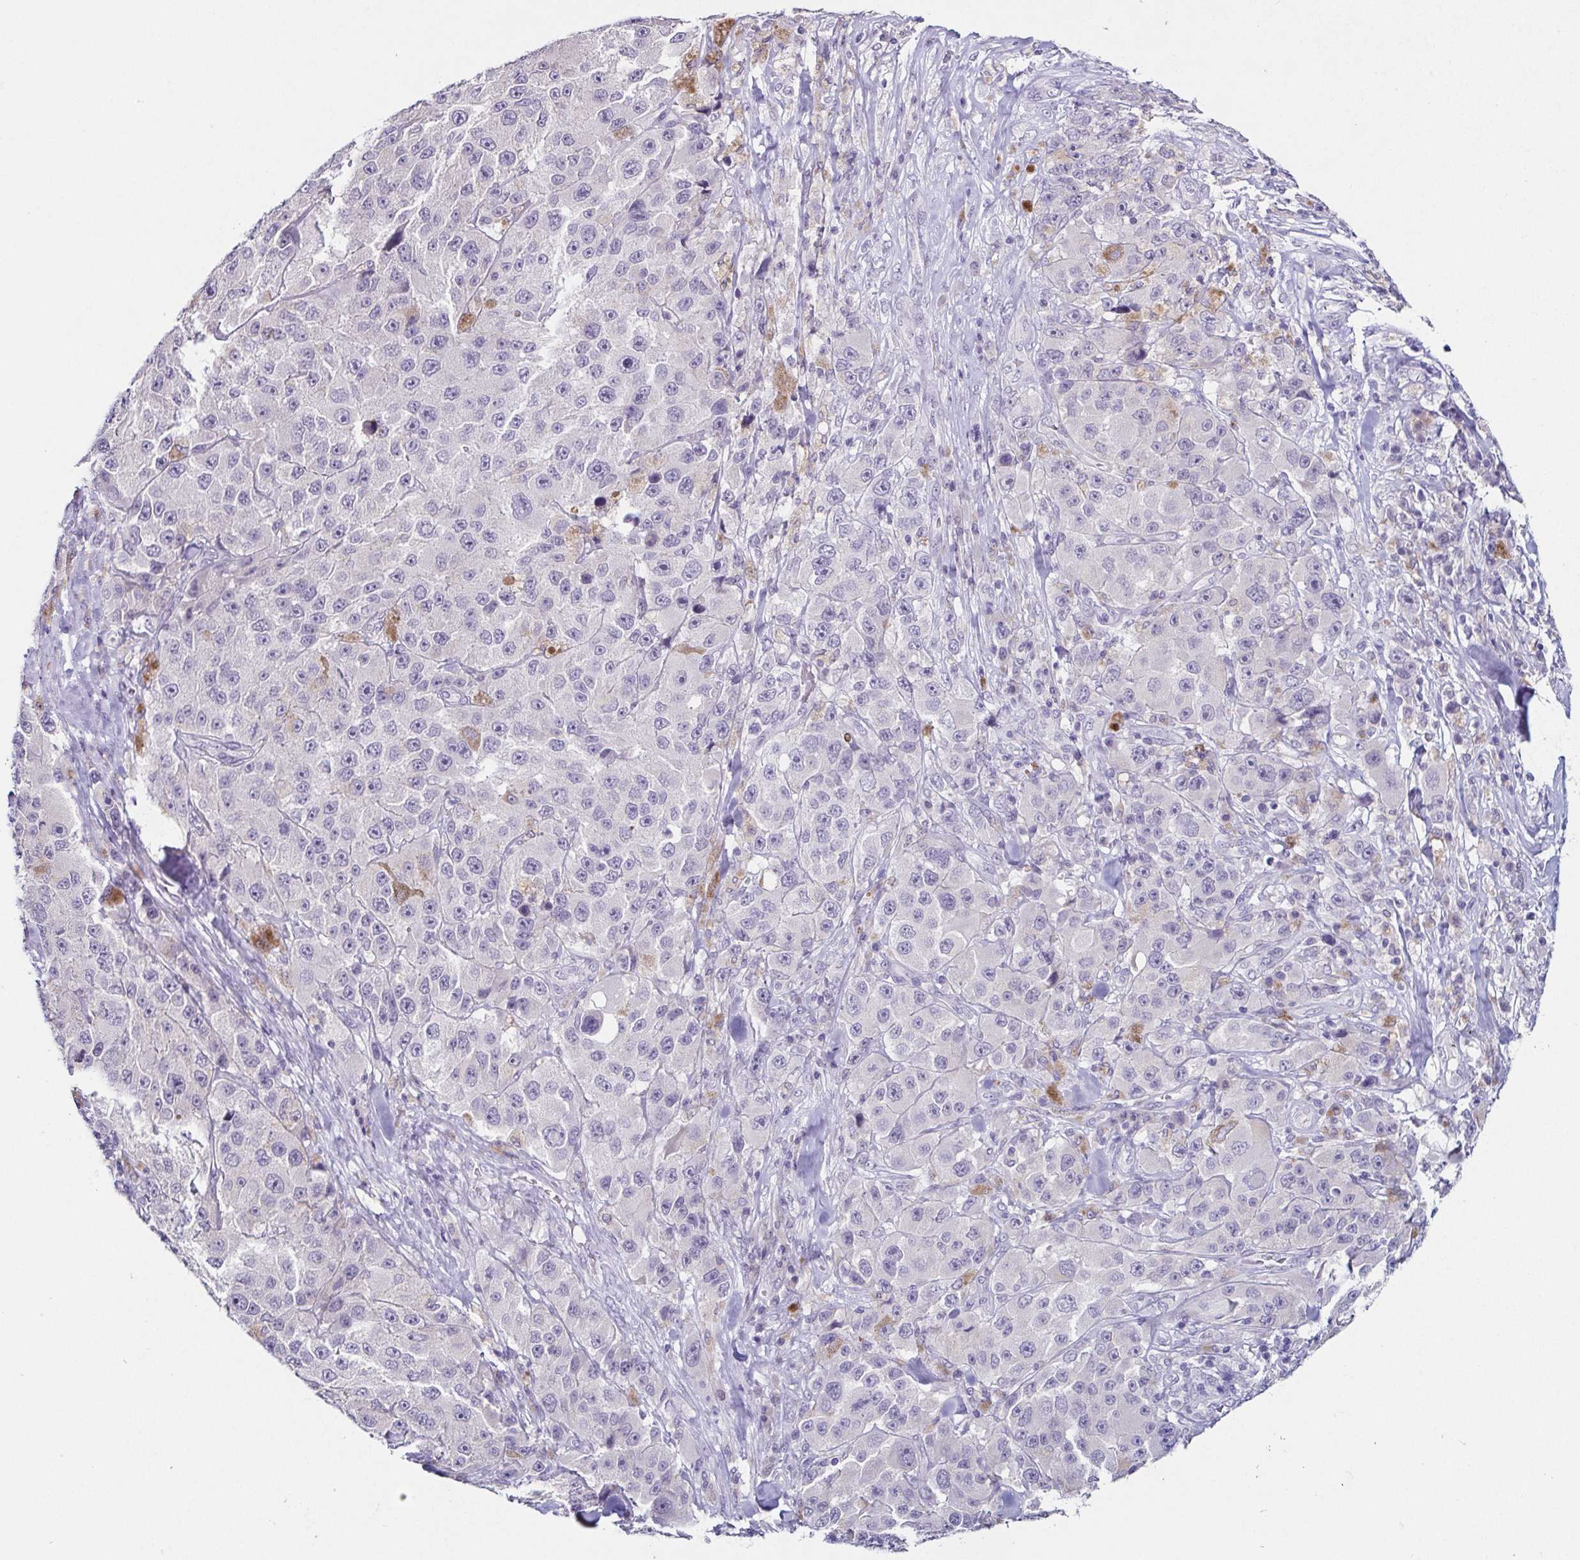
{"staining": {"intensity": "negative", "quantity": "none", "location": "none"}, "tissue": "melanoma", "cell_type": "Tumor cells", "image_type": "cancer", "snomed": [{"axis": "morphology", "description": "Malignant melanoma, Metastatic site"}, {"axis": "topography", "description": "Lymph node"}], "caption": "A histopathology image of malignant melanoma (metastatic site) stained for a protein shows no brown staining in tumor cells.", "gene": "TP73", "patient": {"sex": "male", "age": 62}}